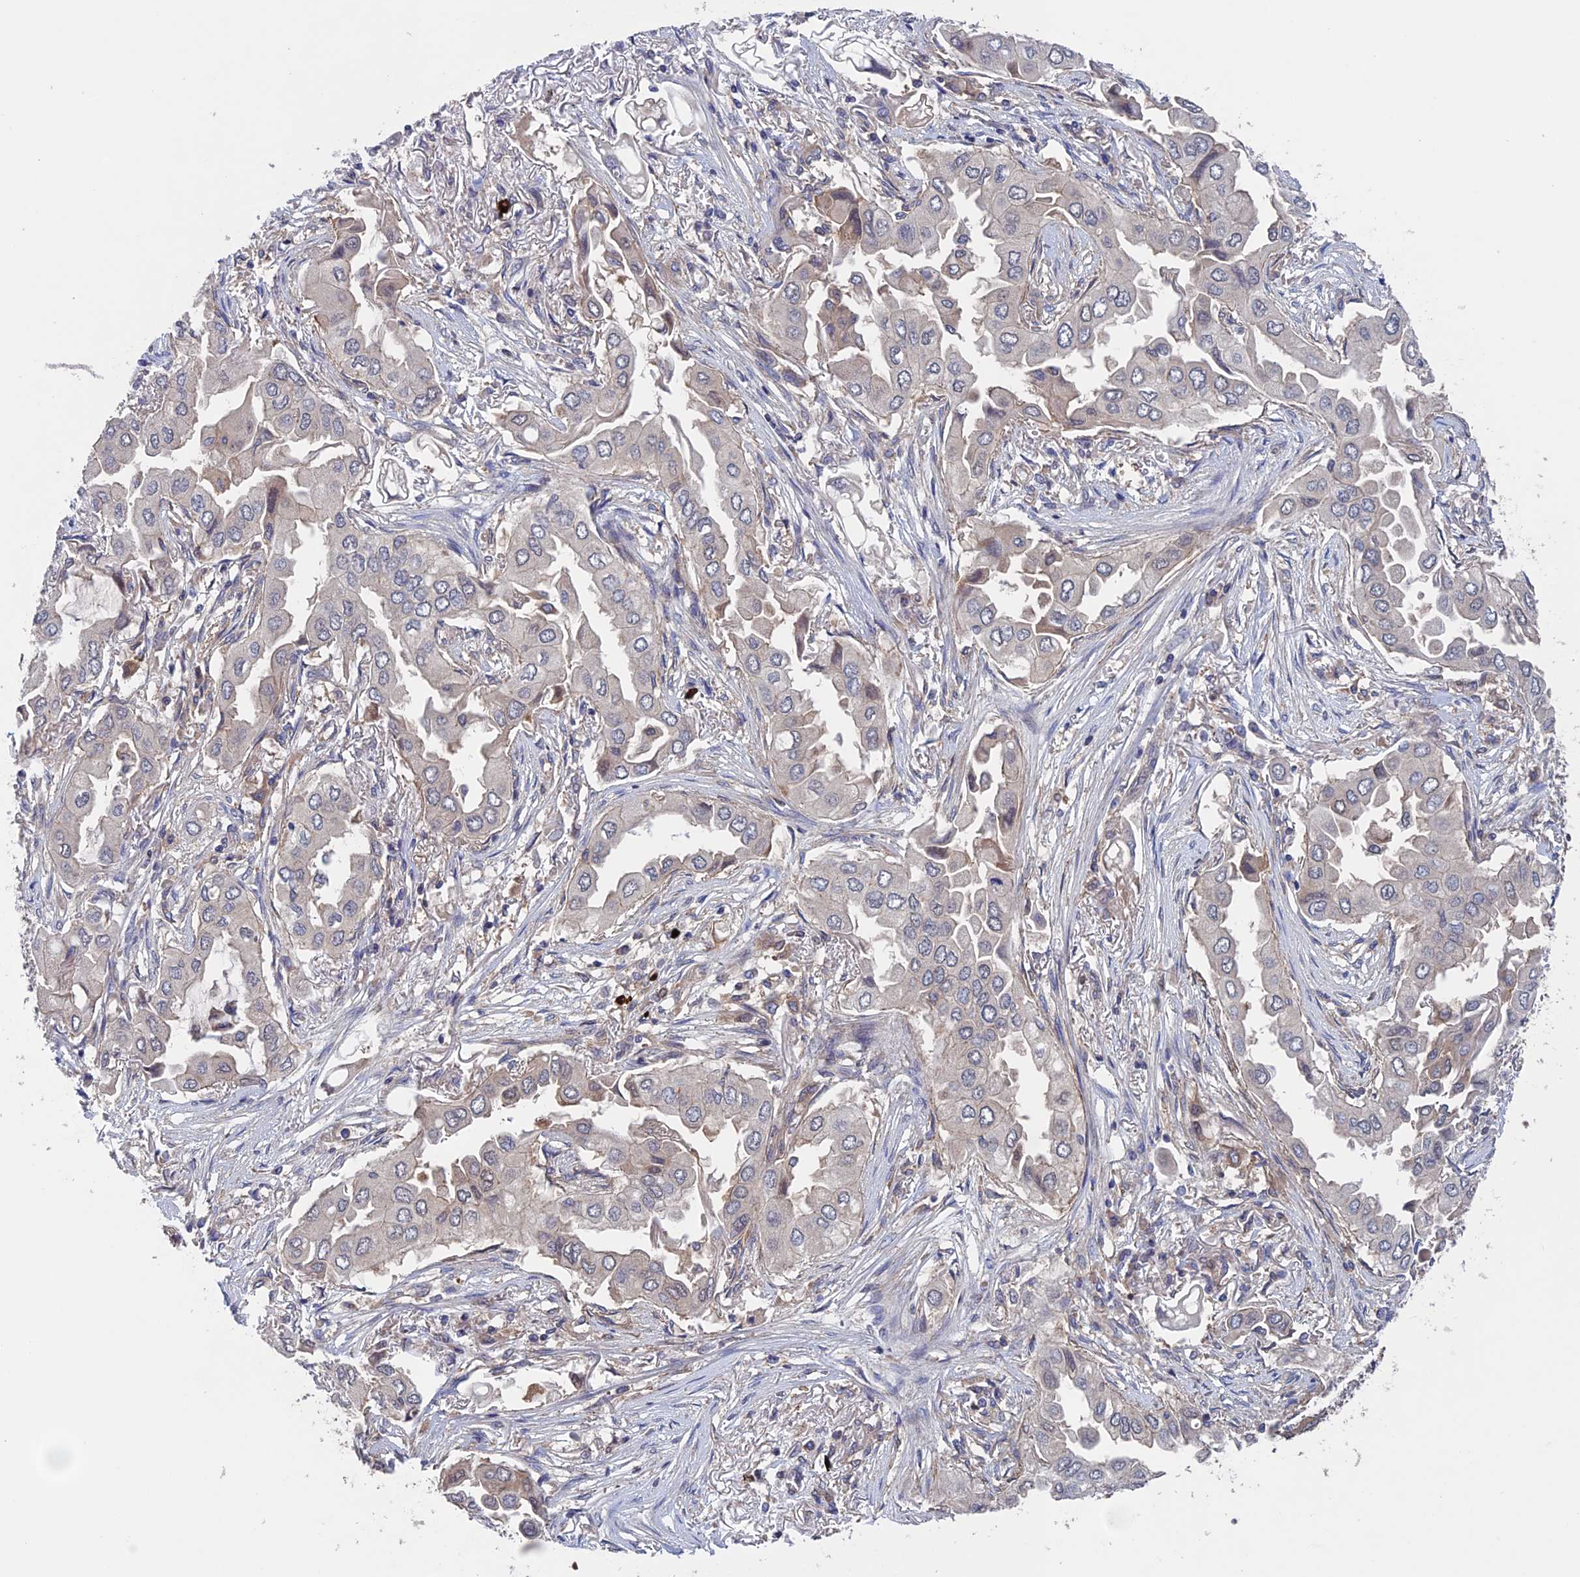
{"staining": {"intensity": "negative", "quantity": "none", "location": "none"}, "tissue": "lung cancer", "cell_type": "Tumor cells", "image_type": "cancer", "snomed": [{"axis": "morphology", "description": "Adenocarcinoma, NOS"}, {"axis": "topography", "description": "Lung"}], "caption": "Histopathology image shows no significant protein staining in tumor cells of lung cancer. The staining is performed using DAB (3,3'-diaminobenzidine) brown chromogen with nuclei counter-stained in using hematoxylin.", "gene": "NUDT16L1", "patient": {"sex": "female", "age": 76}}